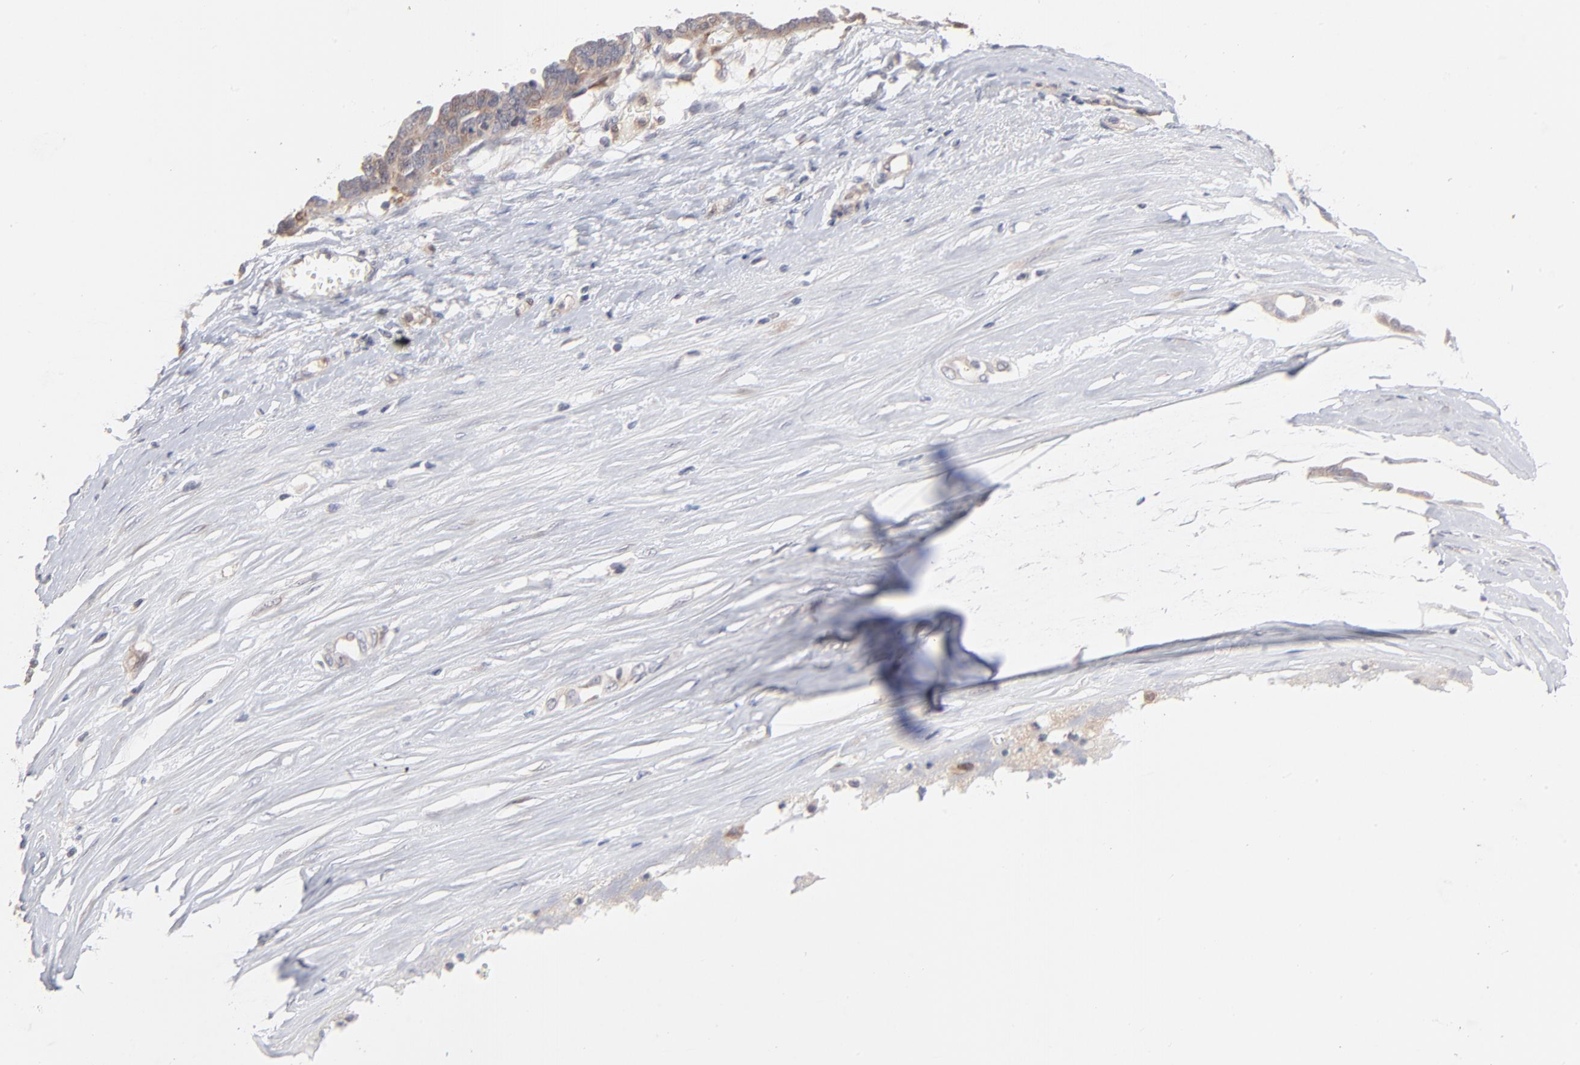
{"staining": {"intensity": "weak", "quantity": ">75%", "location": "cytoplasmic/membranous"}, "tissue": "ovarian cancer", "cell_type": "Tumor cells", "image_type": "cancer", "snomed": [{"axis": "morphology", "description": "Cystadenocarcinoma, serous, NOS"}, {"axis": "topography", "description": "Ovary"}], "caption": "DAB immunohistochemical staining of human ovarian serous cystadenocarcinoma reveals weak cytoplasmic/membranous protein expression in approximately >75% of tumor cells. (DAB (3,3'-diaminobenzidine) IHC with brightfield microscopy, high magnification).", "gene": "IVNS1ABP", "patient": {"sex": "female", "age": 54}}